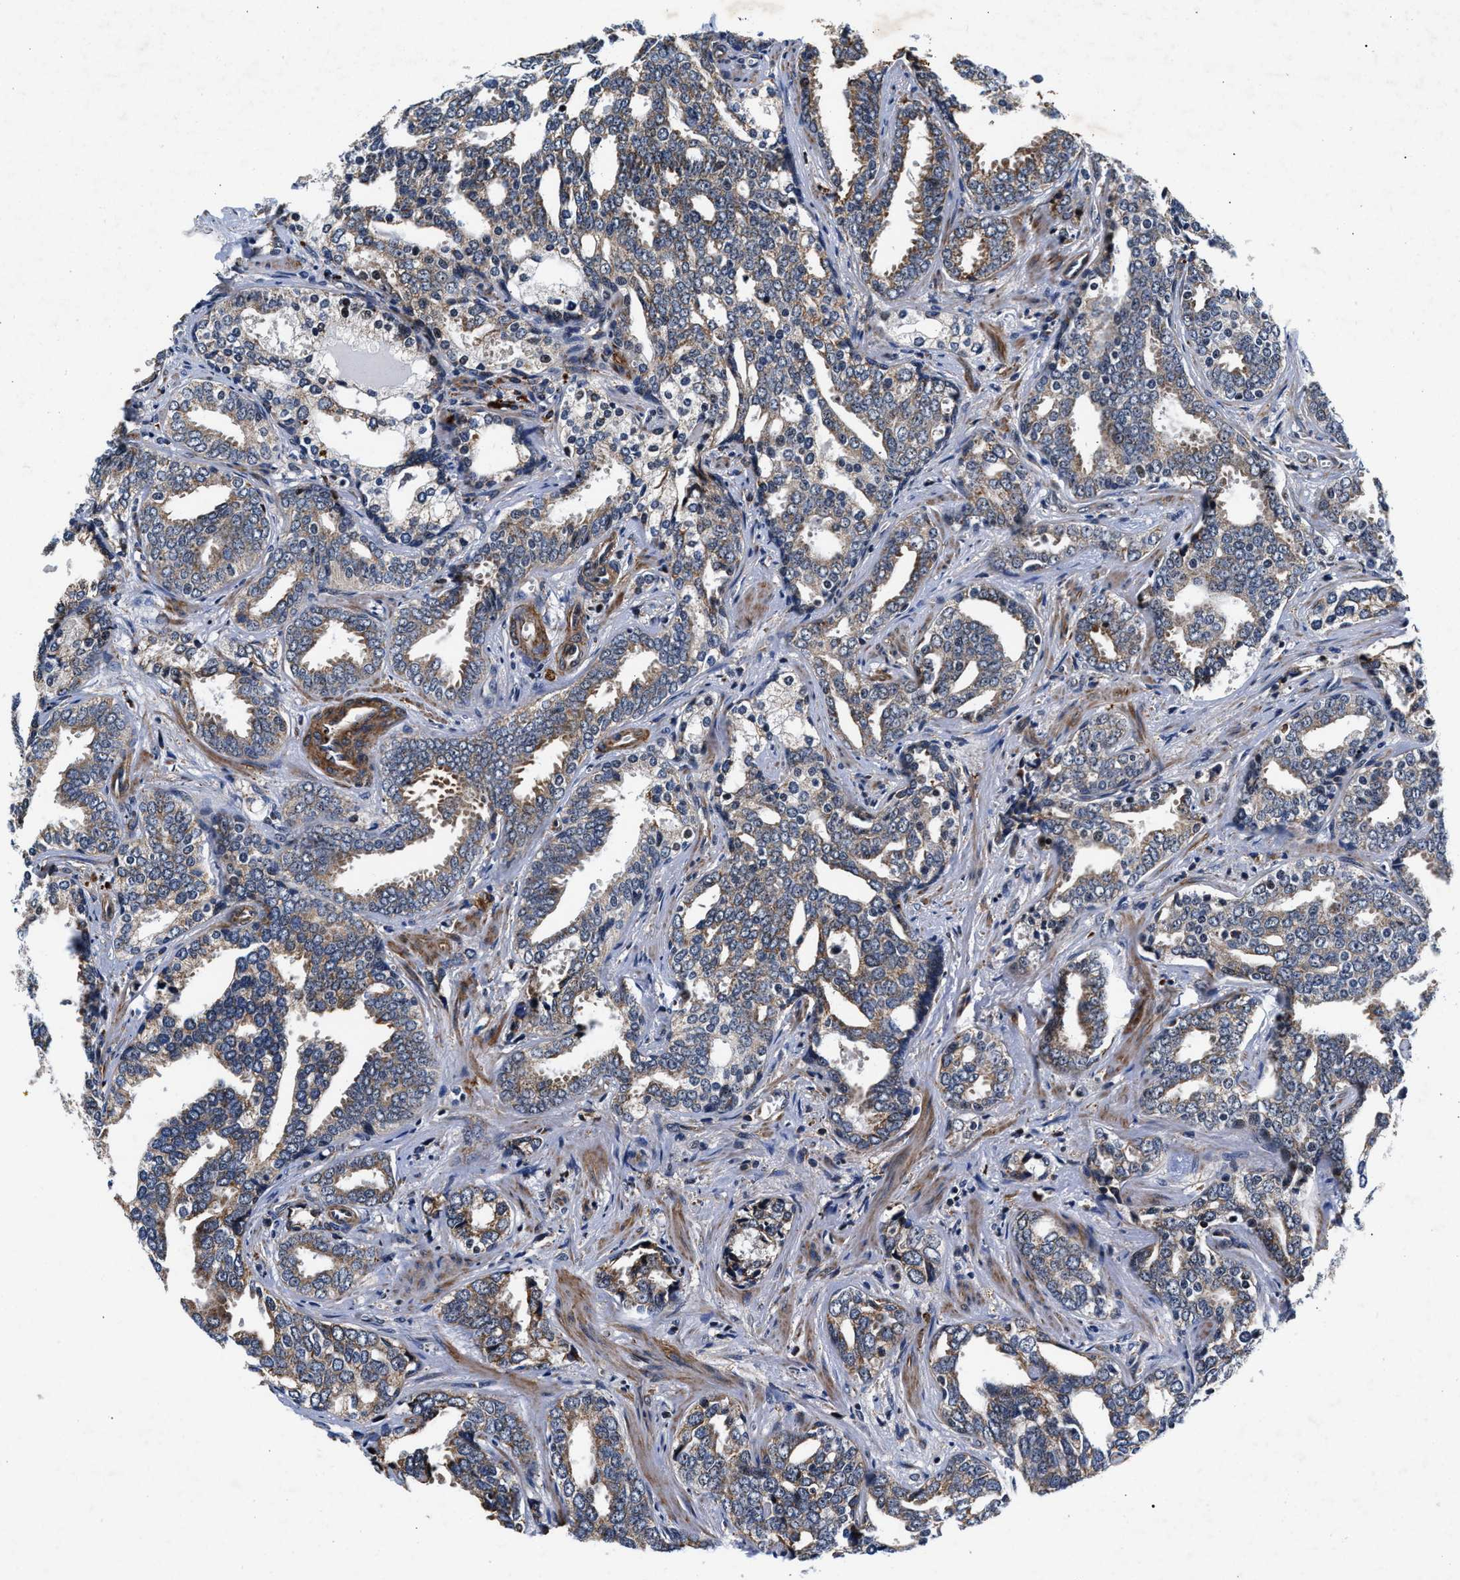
{"staining": {"intensity": "moderate", "quantity": "25%-75%", "location": "cytoplasmic/membranous"}, "tissue": "prostate cancer", "cell_type": "Tumor cells", "image_type": "cancer", "snomed": [{"axis": "morphology", "description": "Adenocarcinoma, High grade"}, {"axis": "topography", "description": "Prostate"}], "caption": "Moderate cytoplasmic/membranous staining is identified in approximately 25%-75% of tumor cells in prostate high-grade adenocarcinoma.", "gene": "SGK1", "patient": {"sex": "male", "age": 67}}